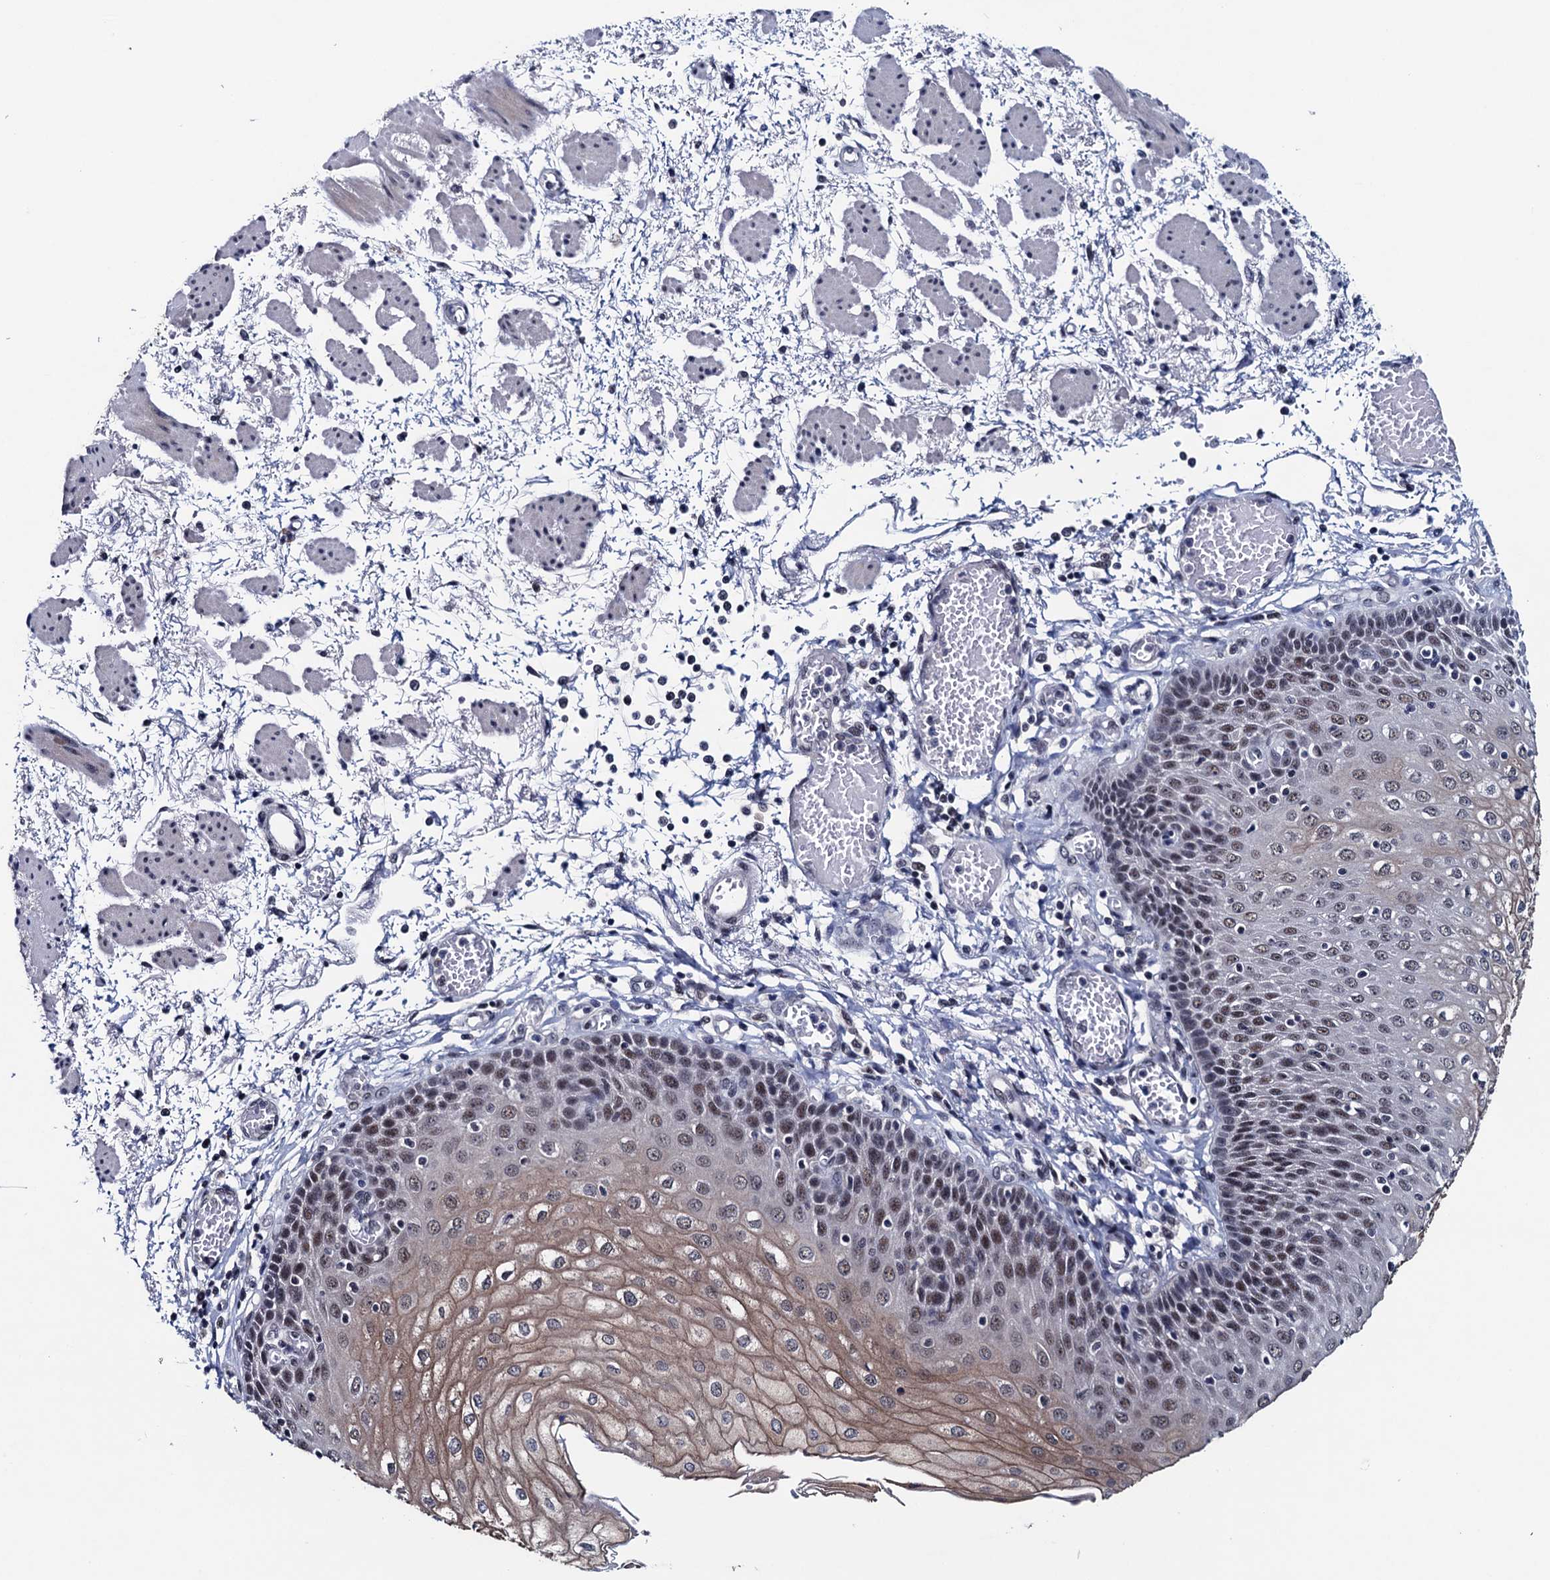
{"staining": {"intensity": "moderate", "quantity": "25%-75%", "location": "cytoplasmic/membranous,nuclear"}, "tissue": "esophagus", "cell_type": "Squamous epithelial cells", "image_type": "normal", "snomed": [{"axis": "morphology", "description": "Normal tissue, NOS"}, {"axis": "topography", "description": "Esophagus"}], "caption": "Brown immunohistochemical staining in unremarkable human esophagus displays moderate cytoplasmic/membranous,nuclear expression in about 25%-75% of squamous epithelial cells. (DAB IHC with brightfield microscopy, high magnification).", "gene": "FNBP4", "patient": {"sex": "male", "age": 81}}